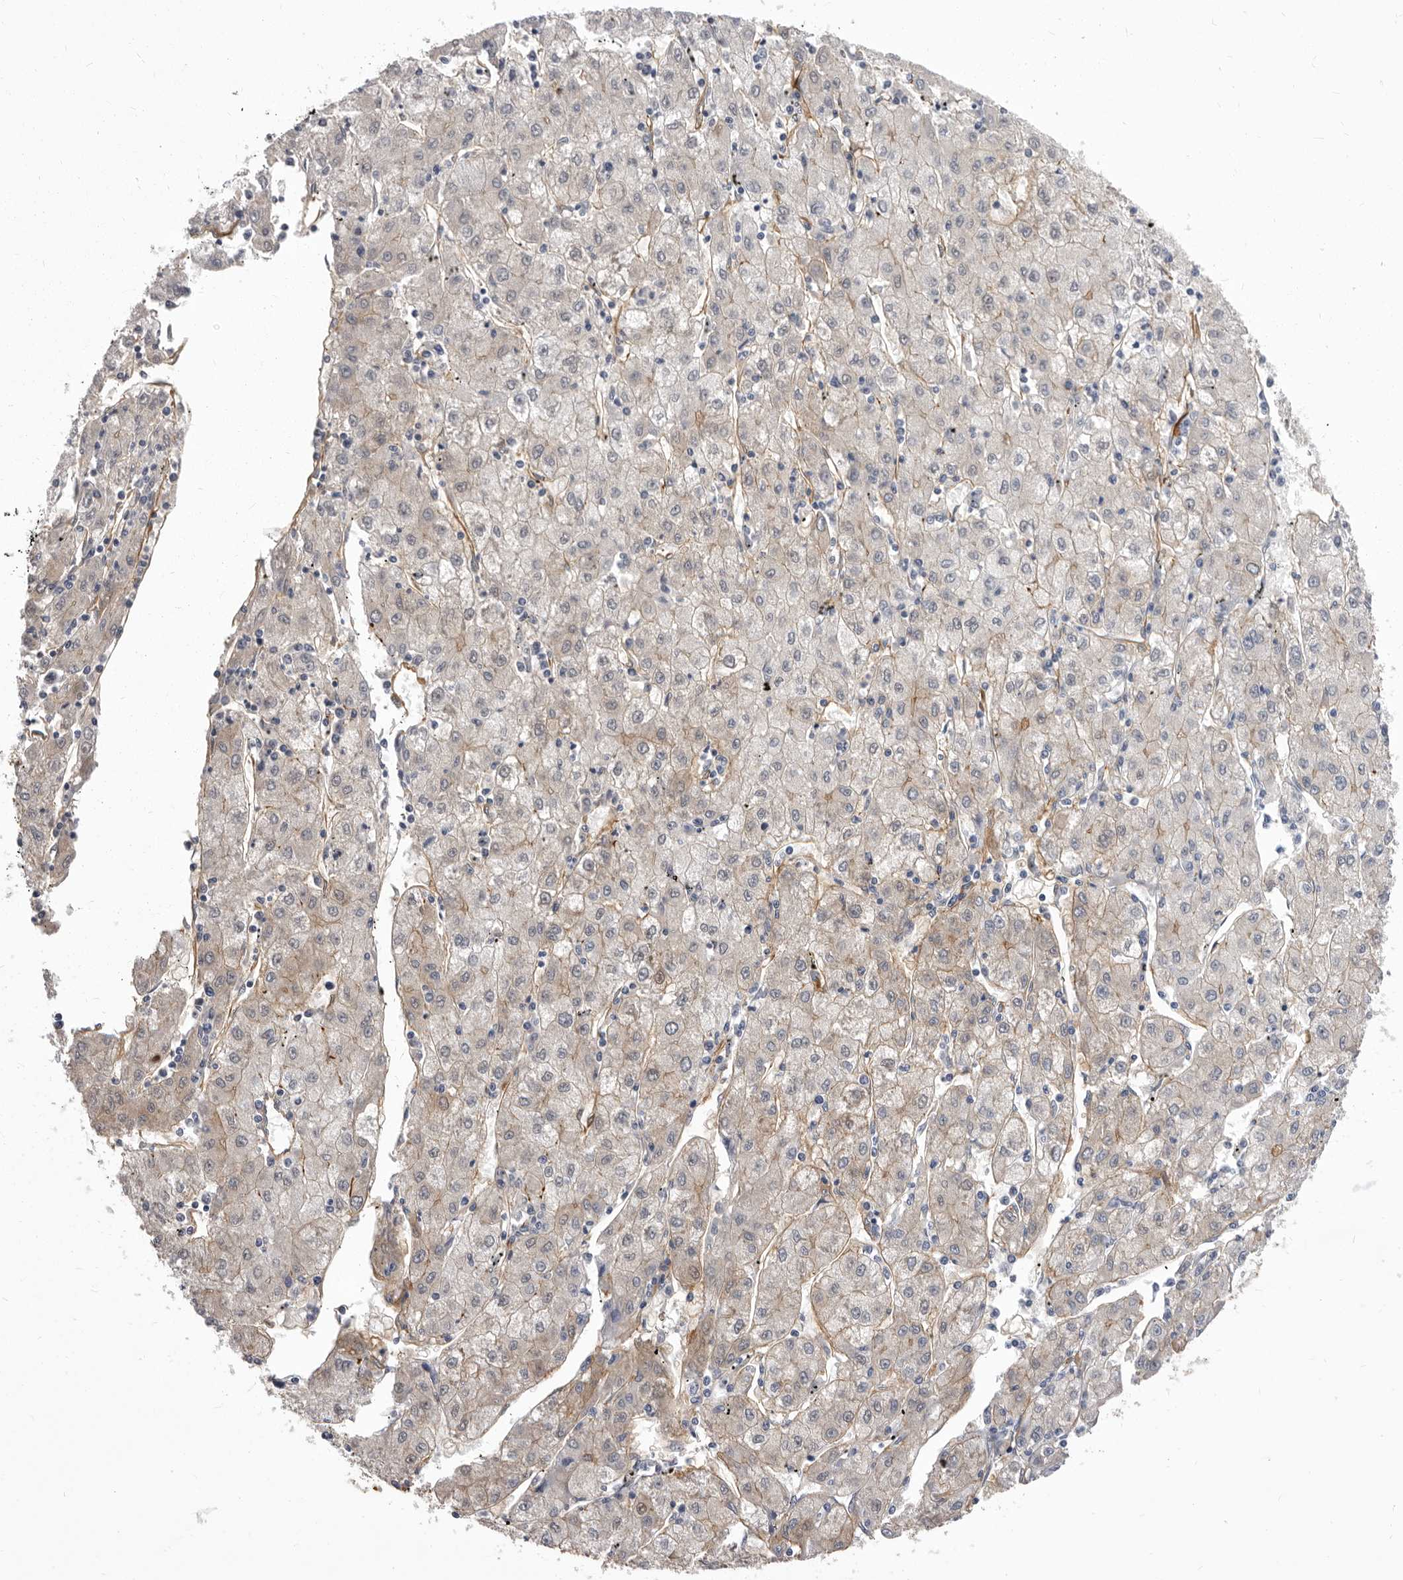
{"staining": {"intensity": "weak", "quantity": "<25%", "location": "cytoplasmic/membranous"}, "tissue": "liver cancer", "cell_type": "Tumor cells", "image_type": "cancer", "snomed": [{"axis": "morphology", "description": "Carcinoma, Hepatocellular, NOS"}, {"axis": "topography", "description": "Liver"}], "caption": "A photomicrograph of human liver cancer is negative for staining in tumor cells.", "gene": "ENAH", "patient": {"sex": "male", "age": 72}}